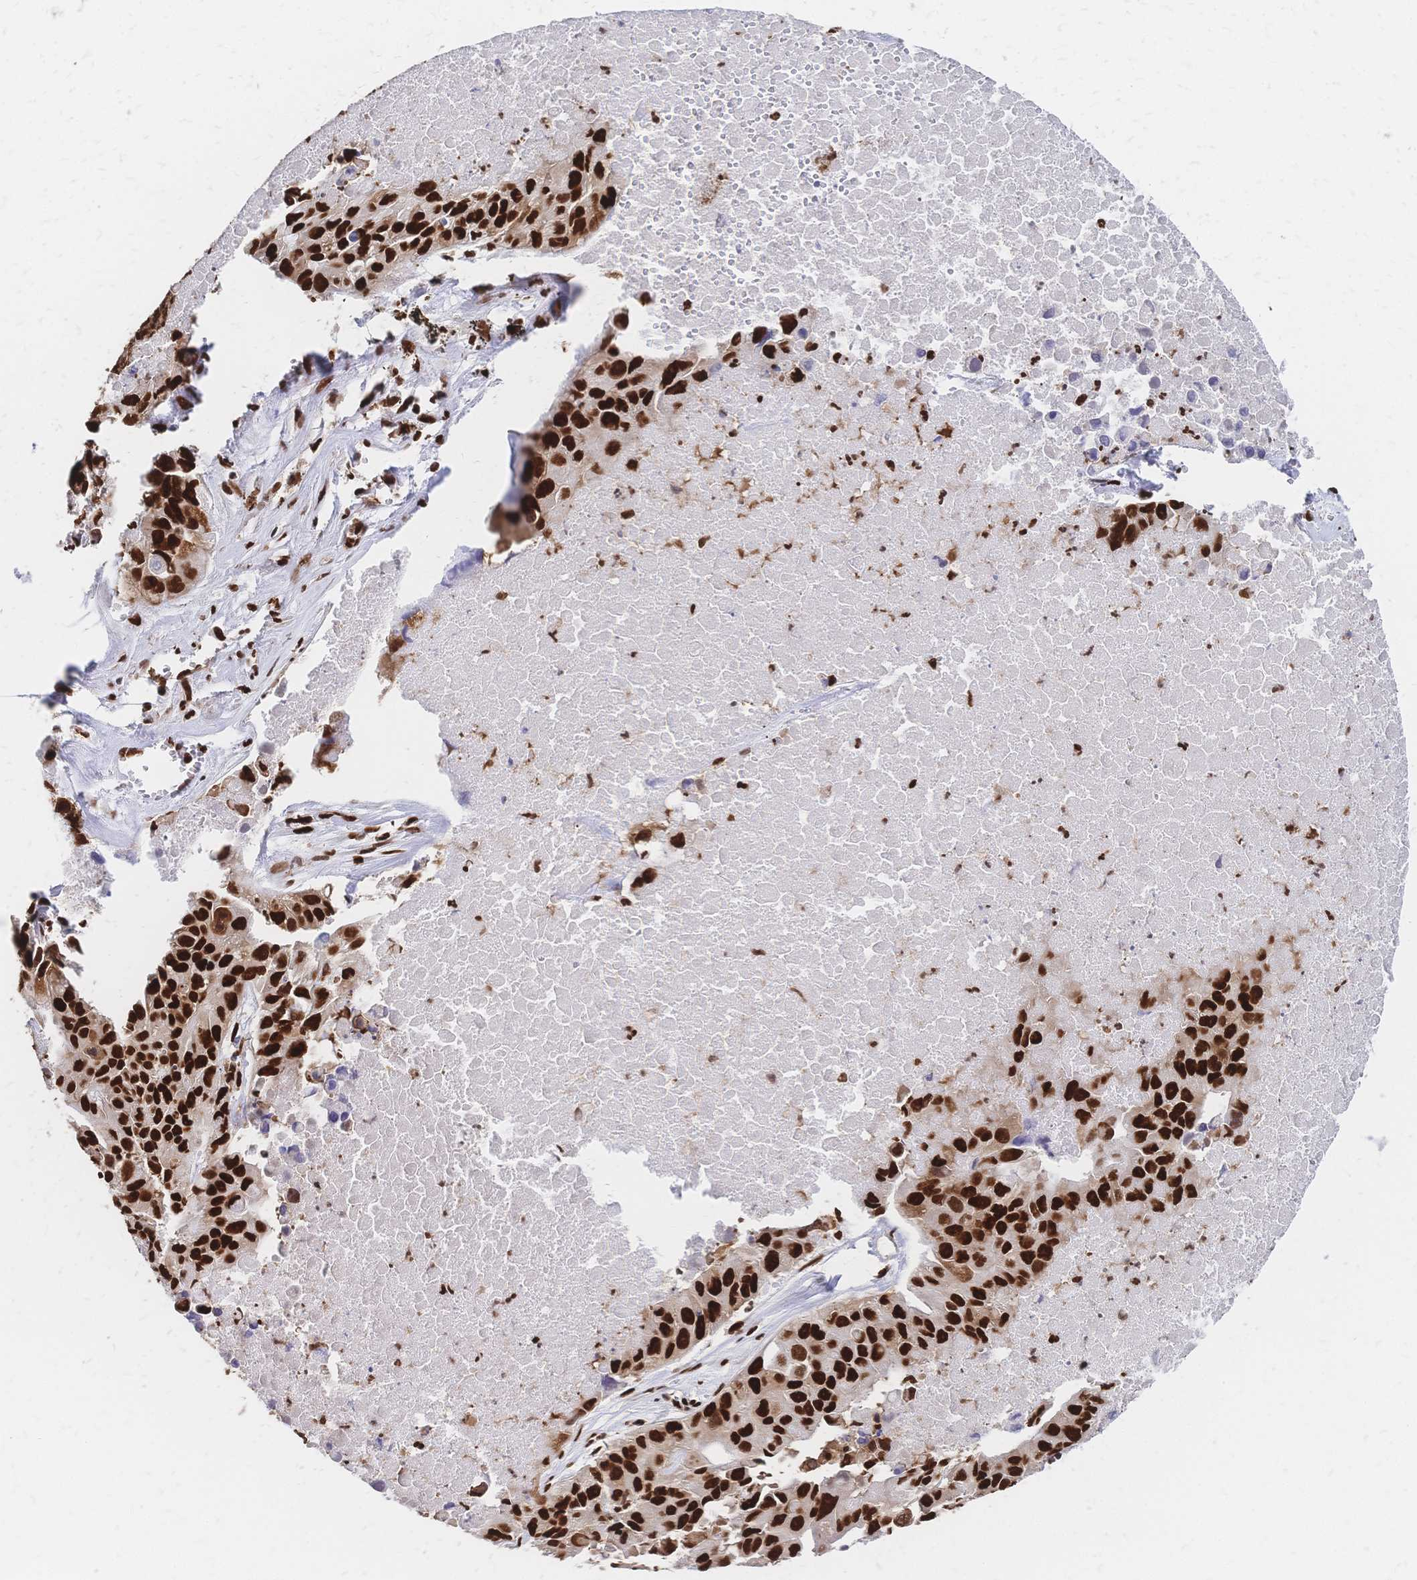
{"staining": {"intensity": "strong", "quantity": ">75%", "location": "nuclear"}, "tissue": "lung cancer", "cell_type": "Tumor cells", "image_type": "cancer", "snomed": [{"axis": "morphology", "description": "Adenocarcinoma, NOS"}, {"axis": "topography", "description": "Lymph node"}, {"axis": "topography", "description": "Lung"}], "caption": "A high-resolution photomicrograph shows IHC staining of lung cancer, which shows strong nuclear staining in about >75% of tumor cells.", "gene": "HDGF", "patient": {"sex": "male", "age": 64}}